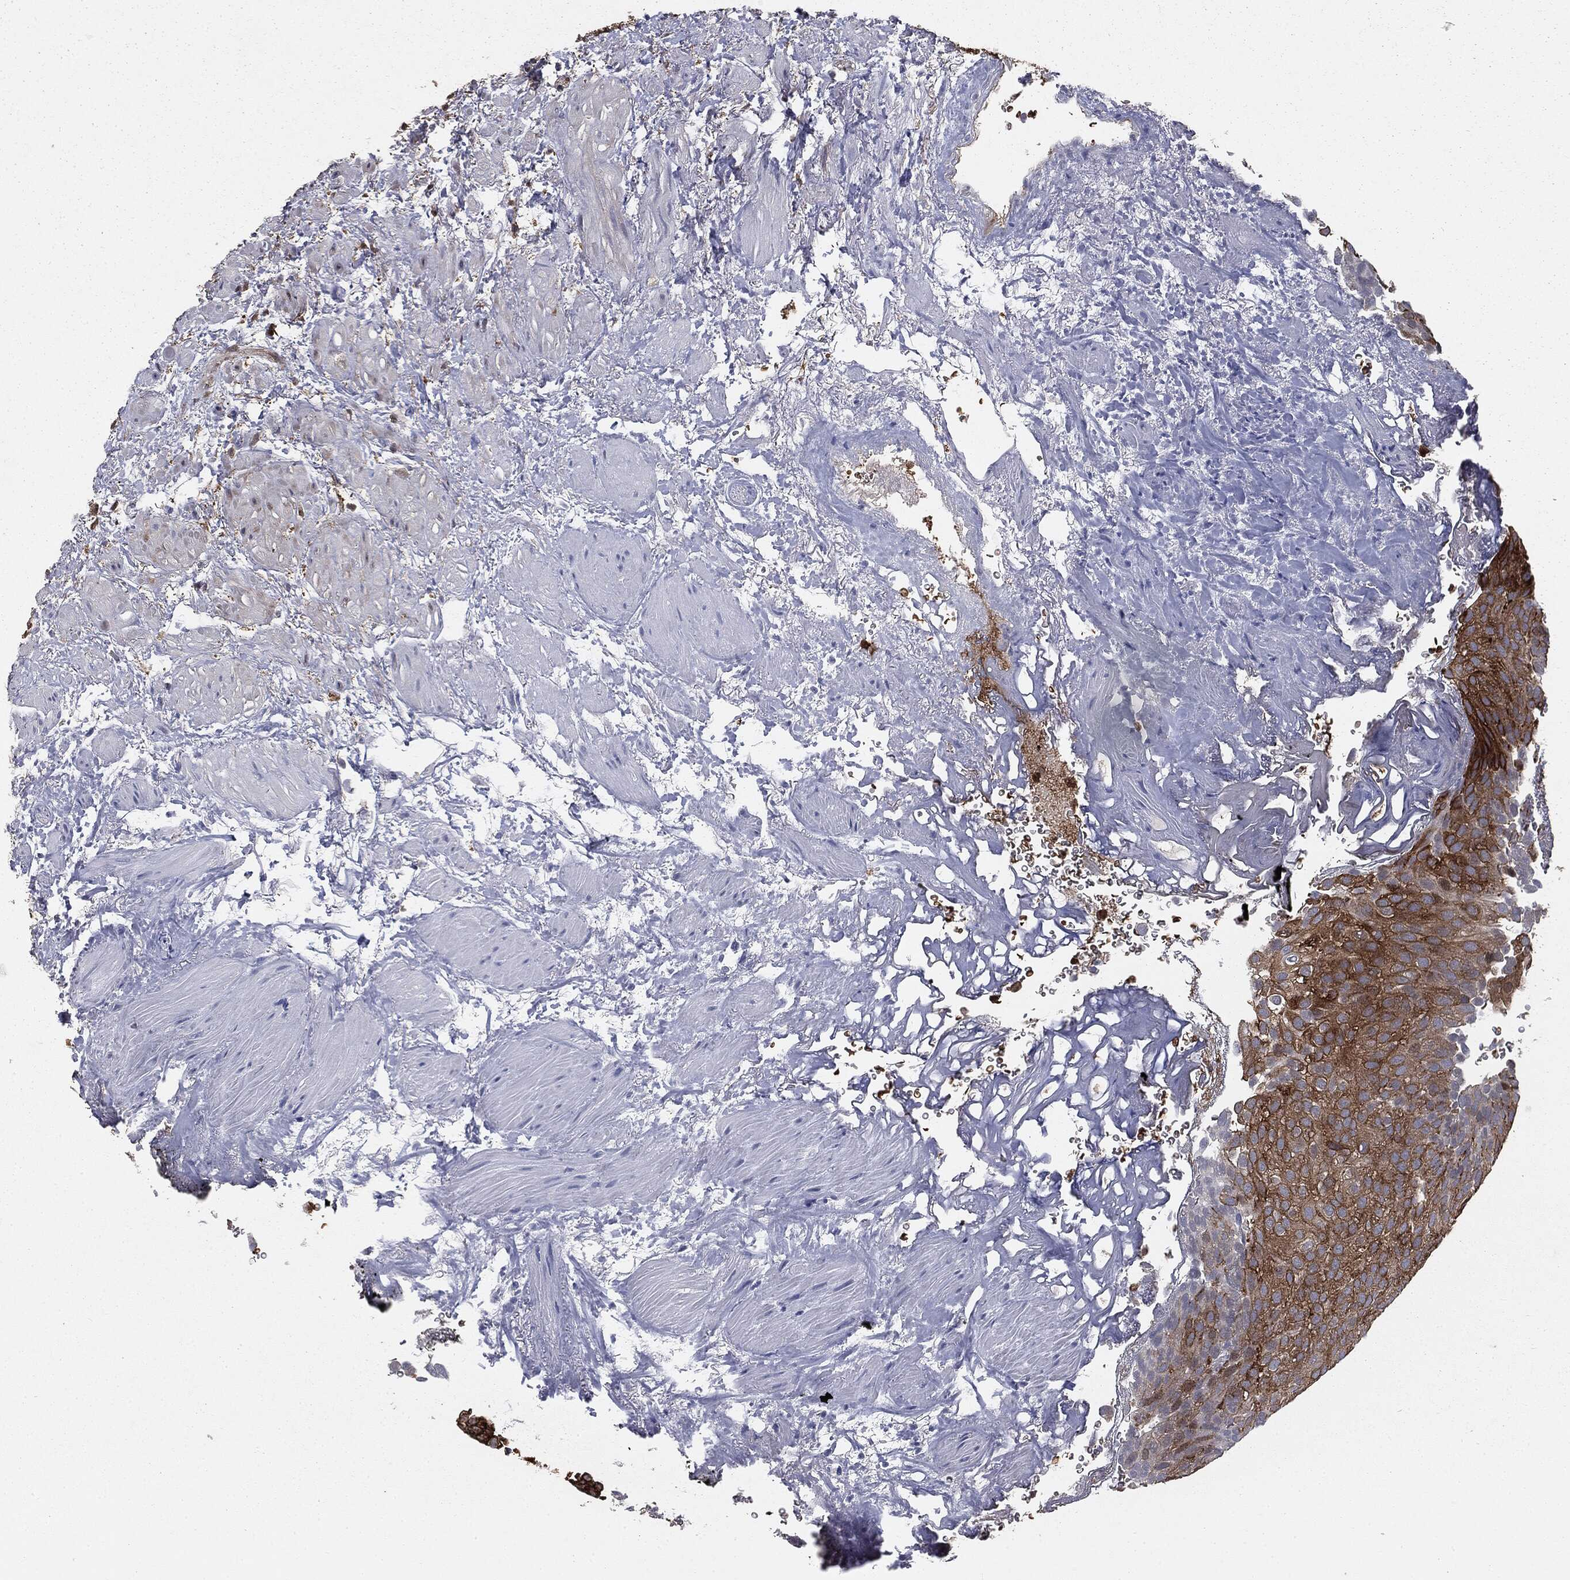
{"staining": {"intensity": "moderate", "quantity": ">75%", "location": "cytoplasmic/membranous"}, "tissue": "urothelial cancer", "cell_type": "Tumor cells", "image_type": "cancer", "snomed": [{"axis": "morphology", "description": "Urothelial carcinoma, Low grade"}, {"axis": "topography", "description": "Urinary bladder"}], "caption": "The micrograph displays immunohistochemical staining of urothelial carcinoma (low-grade). There is moderate cytoplasmic/membranous positivity is appreciated in approximately >75% of tumor cells.", "gene": "GNB5", "patient": {"sex": "male", "age": 78}}